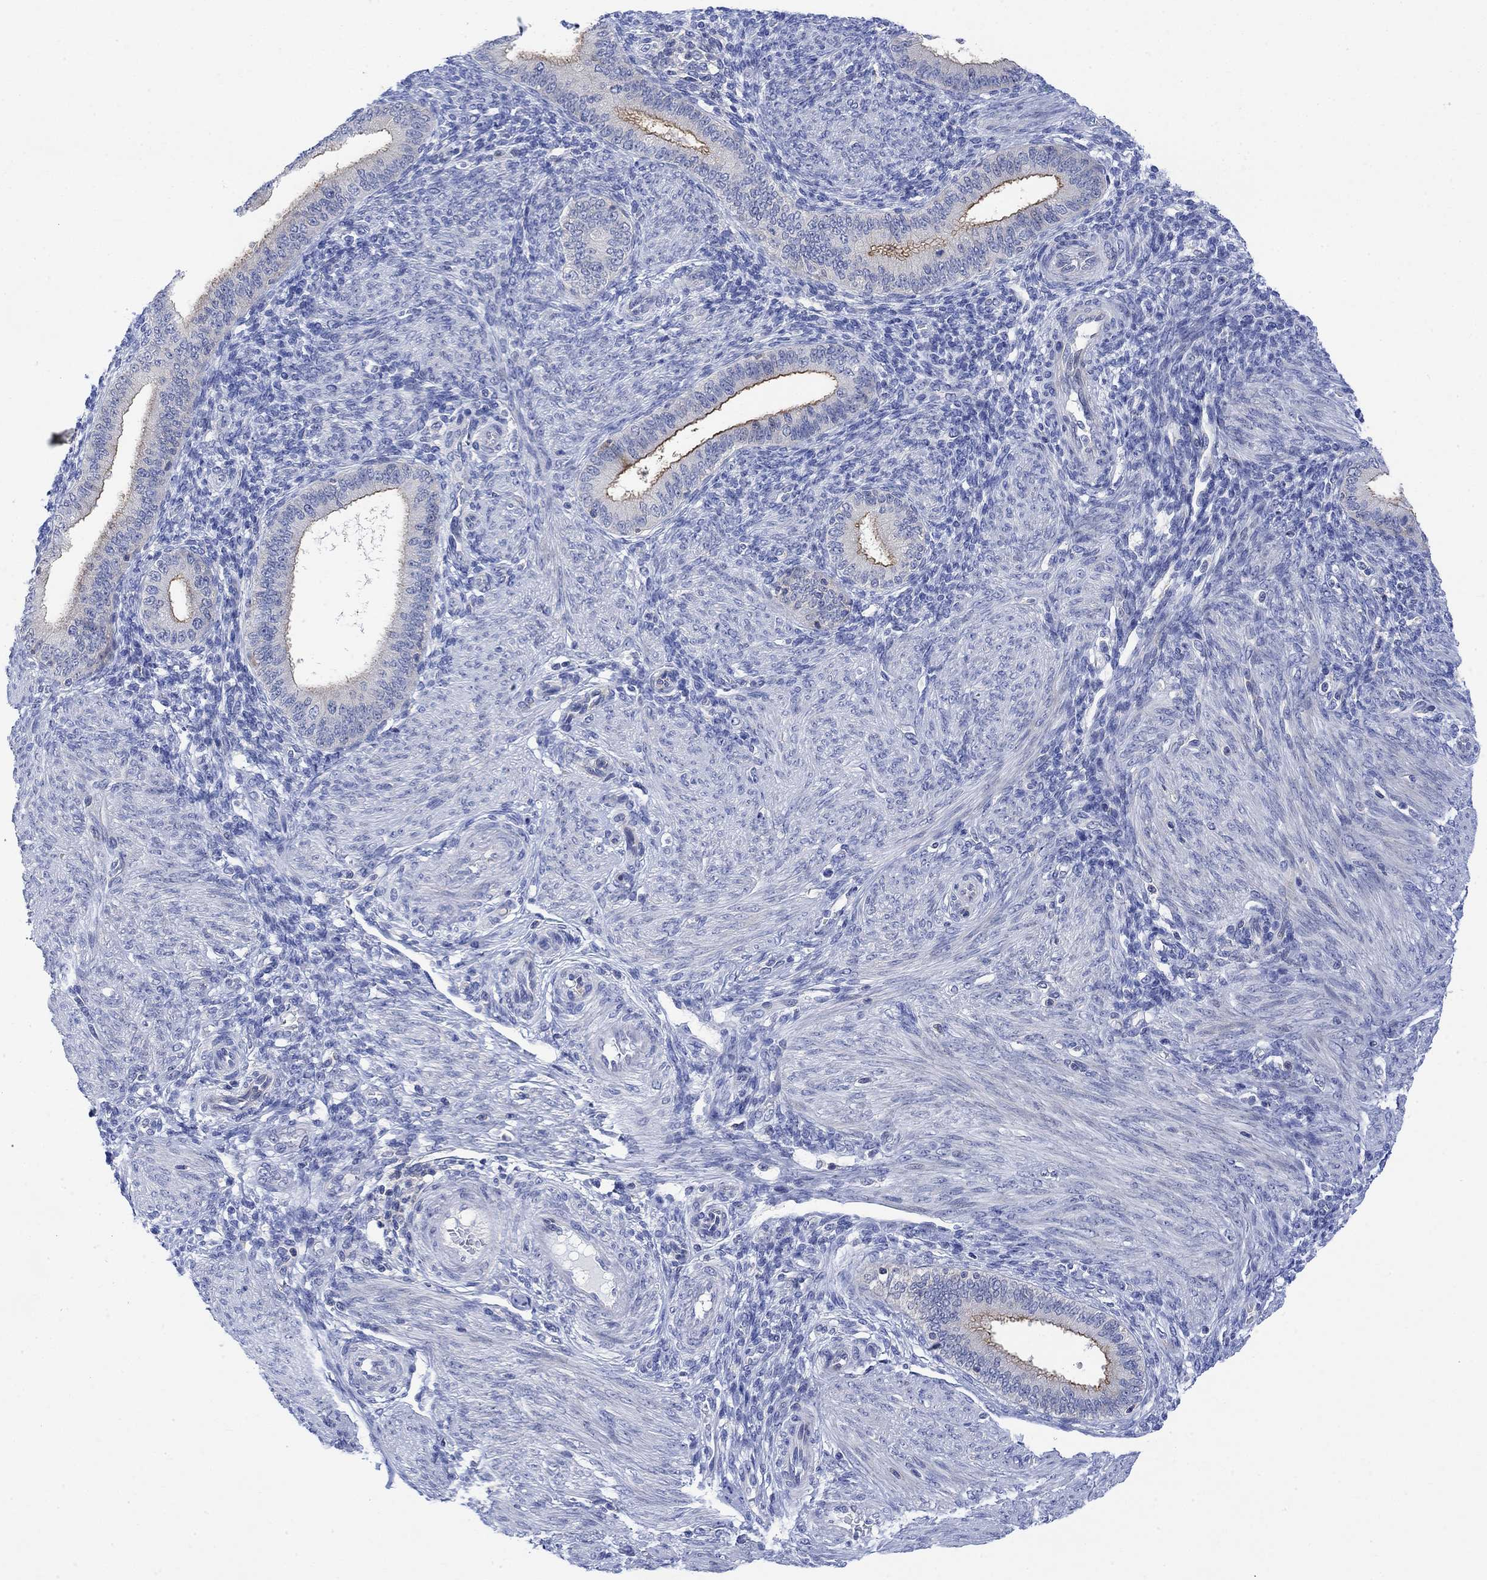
{"staining": {"intensity": "negative", "quantity": "none", "location": "none"}, "tissue": "endometrium", "cell_type": "Cells in endometrial stroma", "image_type": "normal", "snomed": [{"axis": "morphology", "description": "Normal tissue, NOS"}, {"axis": "topography", "description": "Endometrium"}], "caption": "This is an IHC photomicrograph of normal endometrium. There is no staining in cells in endometrial stroma.", "gene": "ARSK", "patient": {"sex": "female", "age": 39}}